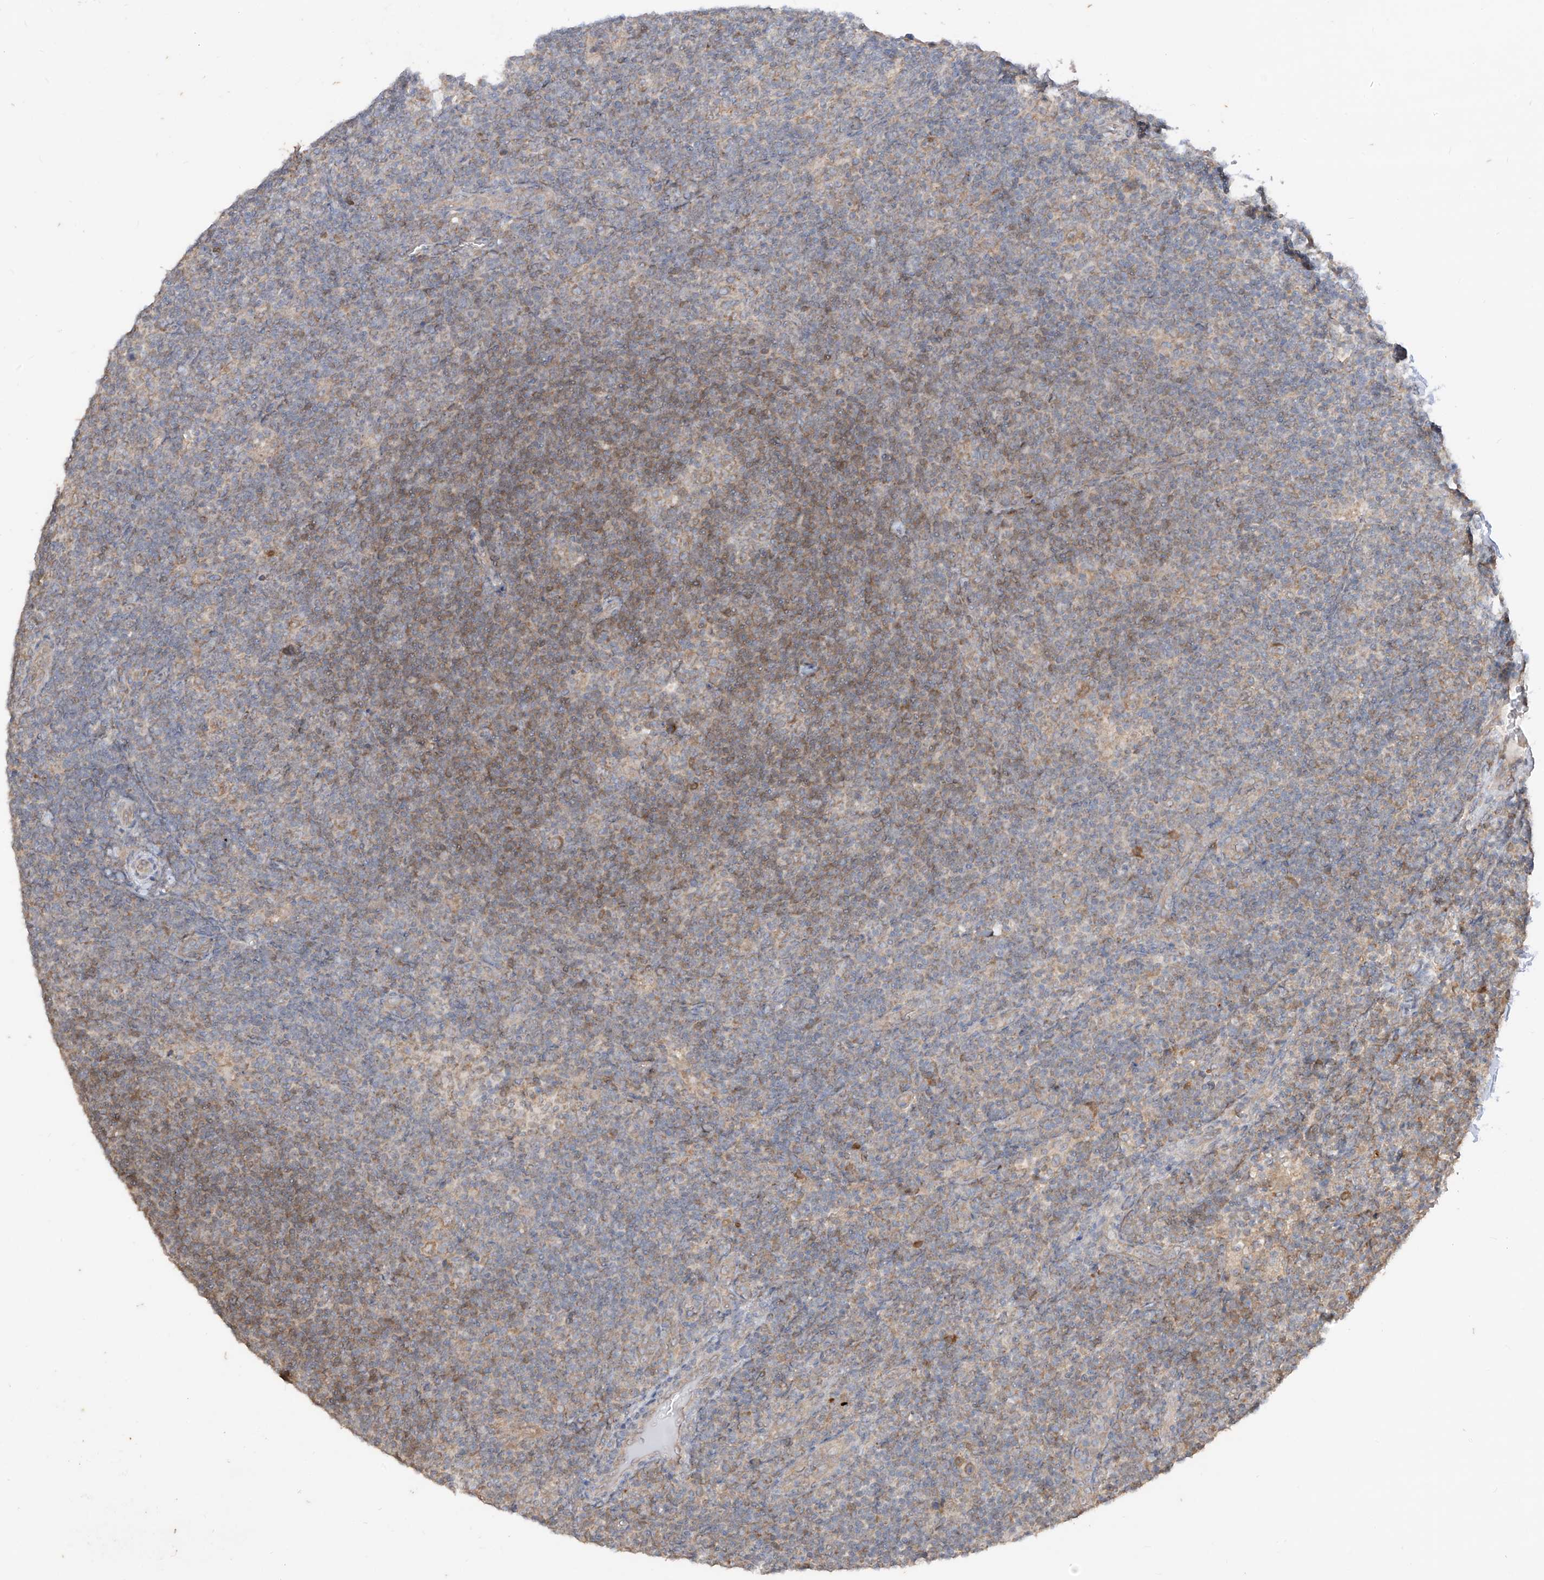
{"staining": {"intensity": "moderate", "quantity": ">75%", "location": "cytoplasmic/membranous"}, "tissue": "lymphoma", "cell_type": "Tumor cells", "image_type": "cancer", "snomed": [{"axis": "morphology", "description": "Hodgkin's disease, NOS"}, {"axis": "topography", "description": "Lymph node"}], "caption": "Immunohistochemical staining of Hodgkin's disease exhibits medium levels of moderate cytoplasmic/membranous staining in about >75% of tumor cells.", "gene": "MTUS2", "patient": {"sex": "female", "age": 57}}